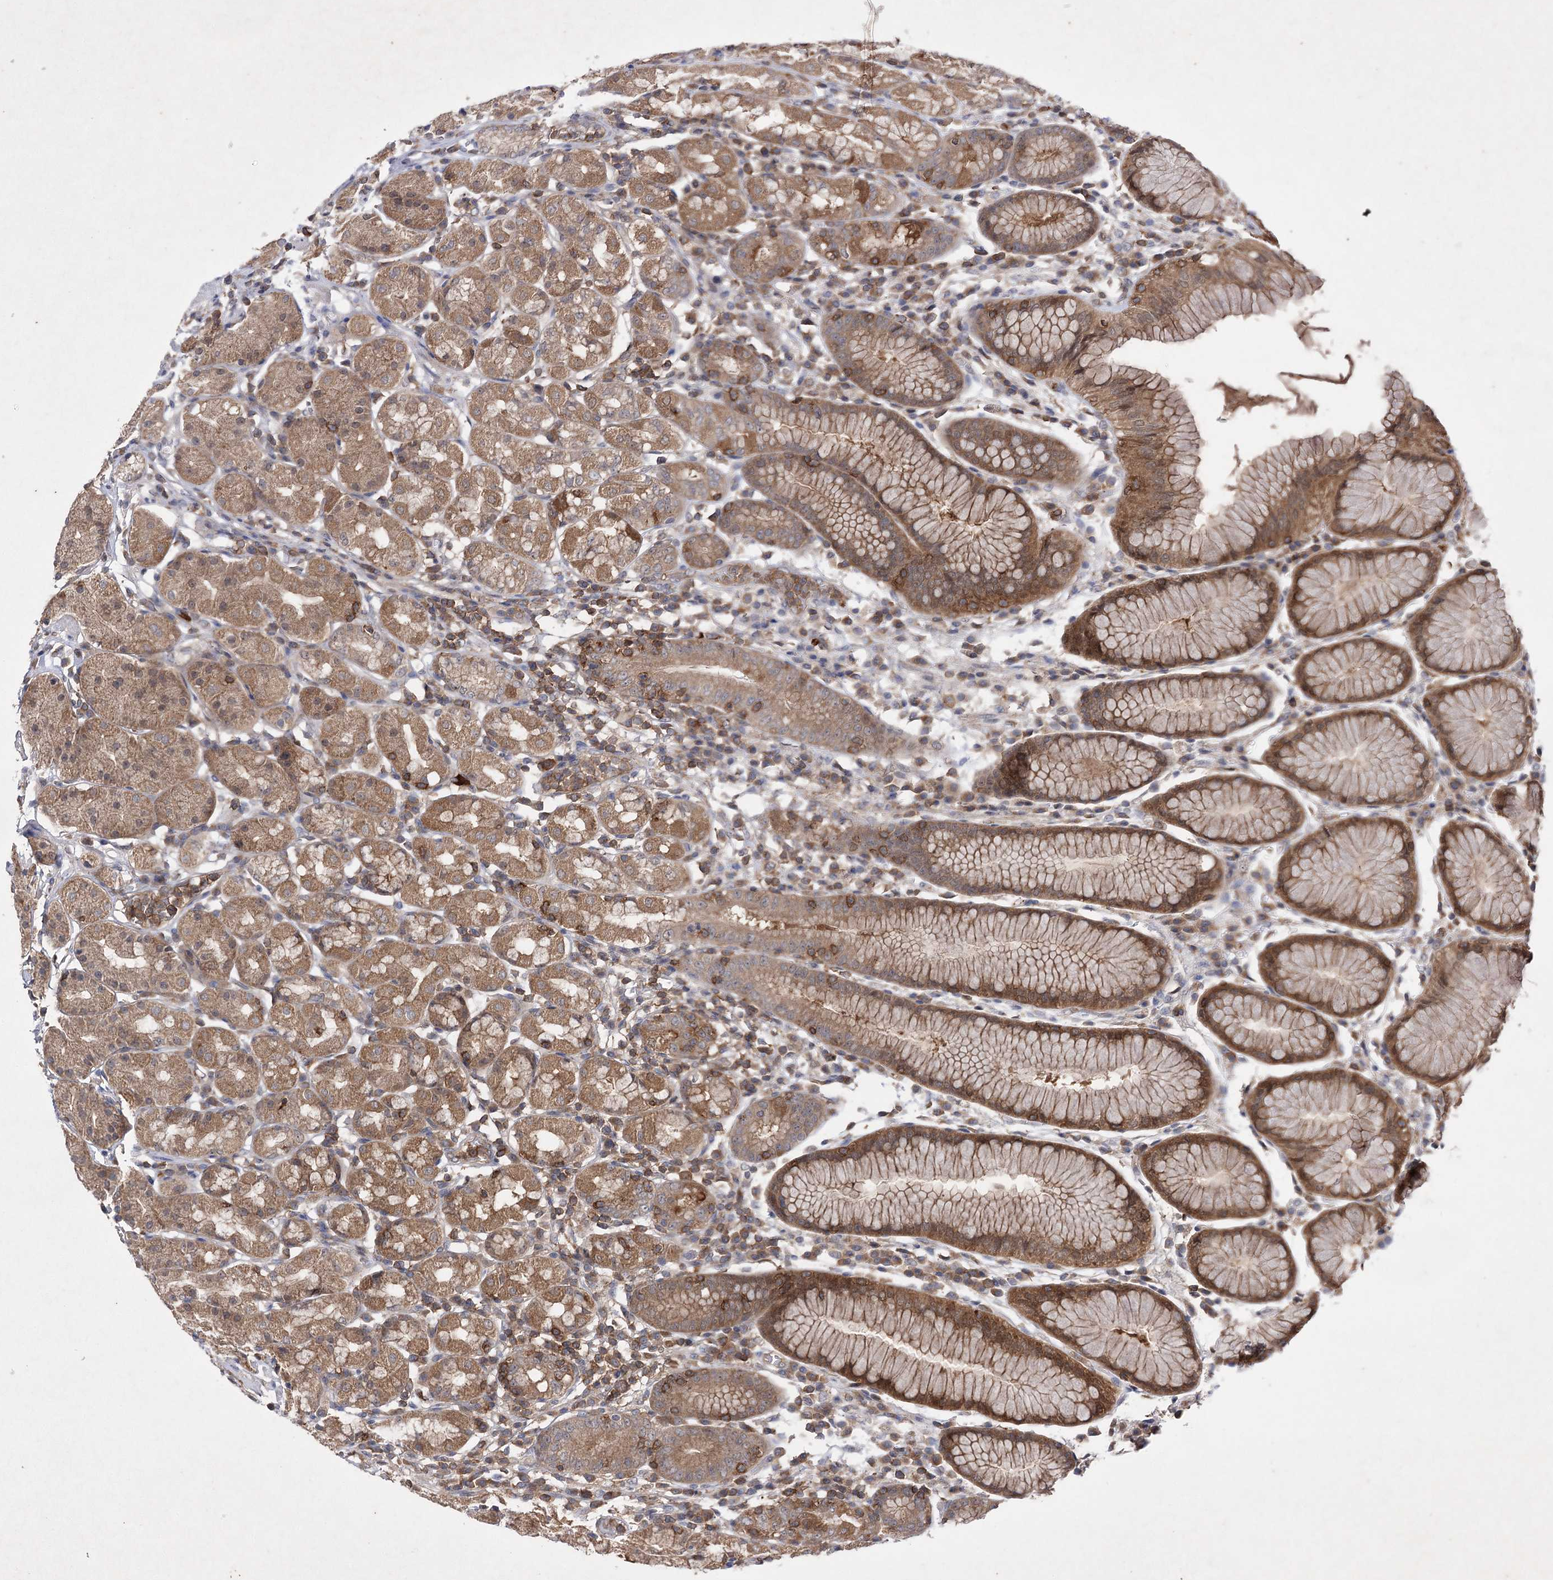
{"staining": {"intensity": "moderate", "quantity": ">75%", "location": "cytoplasmic/membranous"}, "tissue": "stomach", "cell_type": "Glandular cells", "image_type": "normal", "snomed": [{"axis": "morphology", "description": "Normal tissue, NOS"}, {"axis": "topography", "description": "Stomach, lower"}], "caption": "Protein staining by immunohistochemistry (IHC) shows moderate cytoplasmic/membranous expression in about >75% of glandular cells in normal stomach. (DAB (3,3'-diaminobenzidine) = brown stain, brightfield microscopy at high magnification).", "gene": "BCR", "patient": {"sex": "female", "age": 56}}